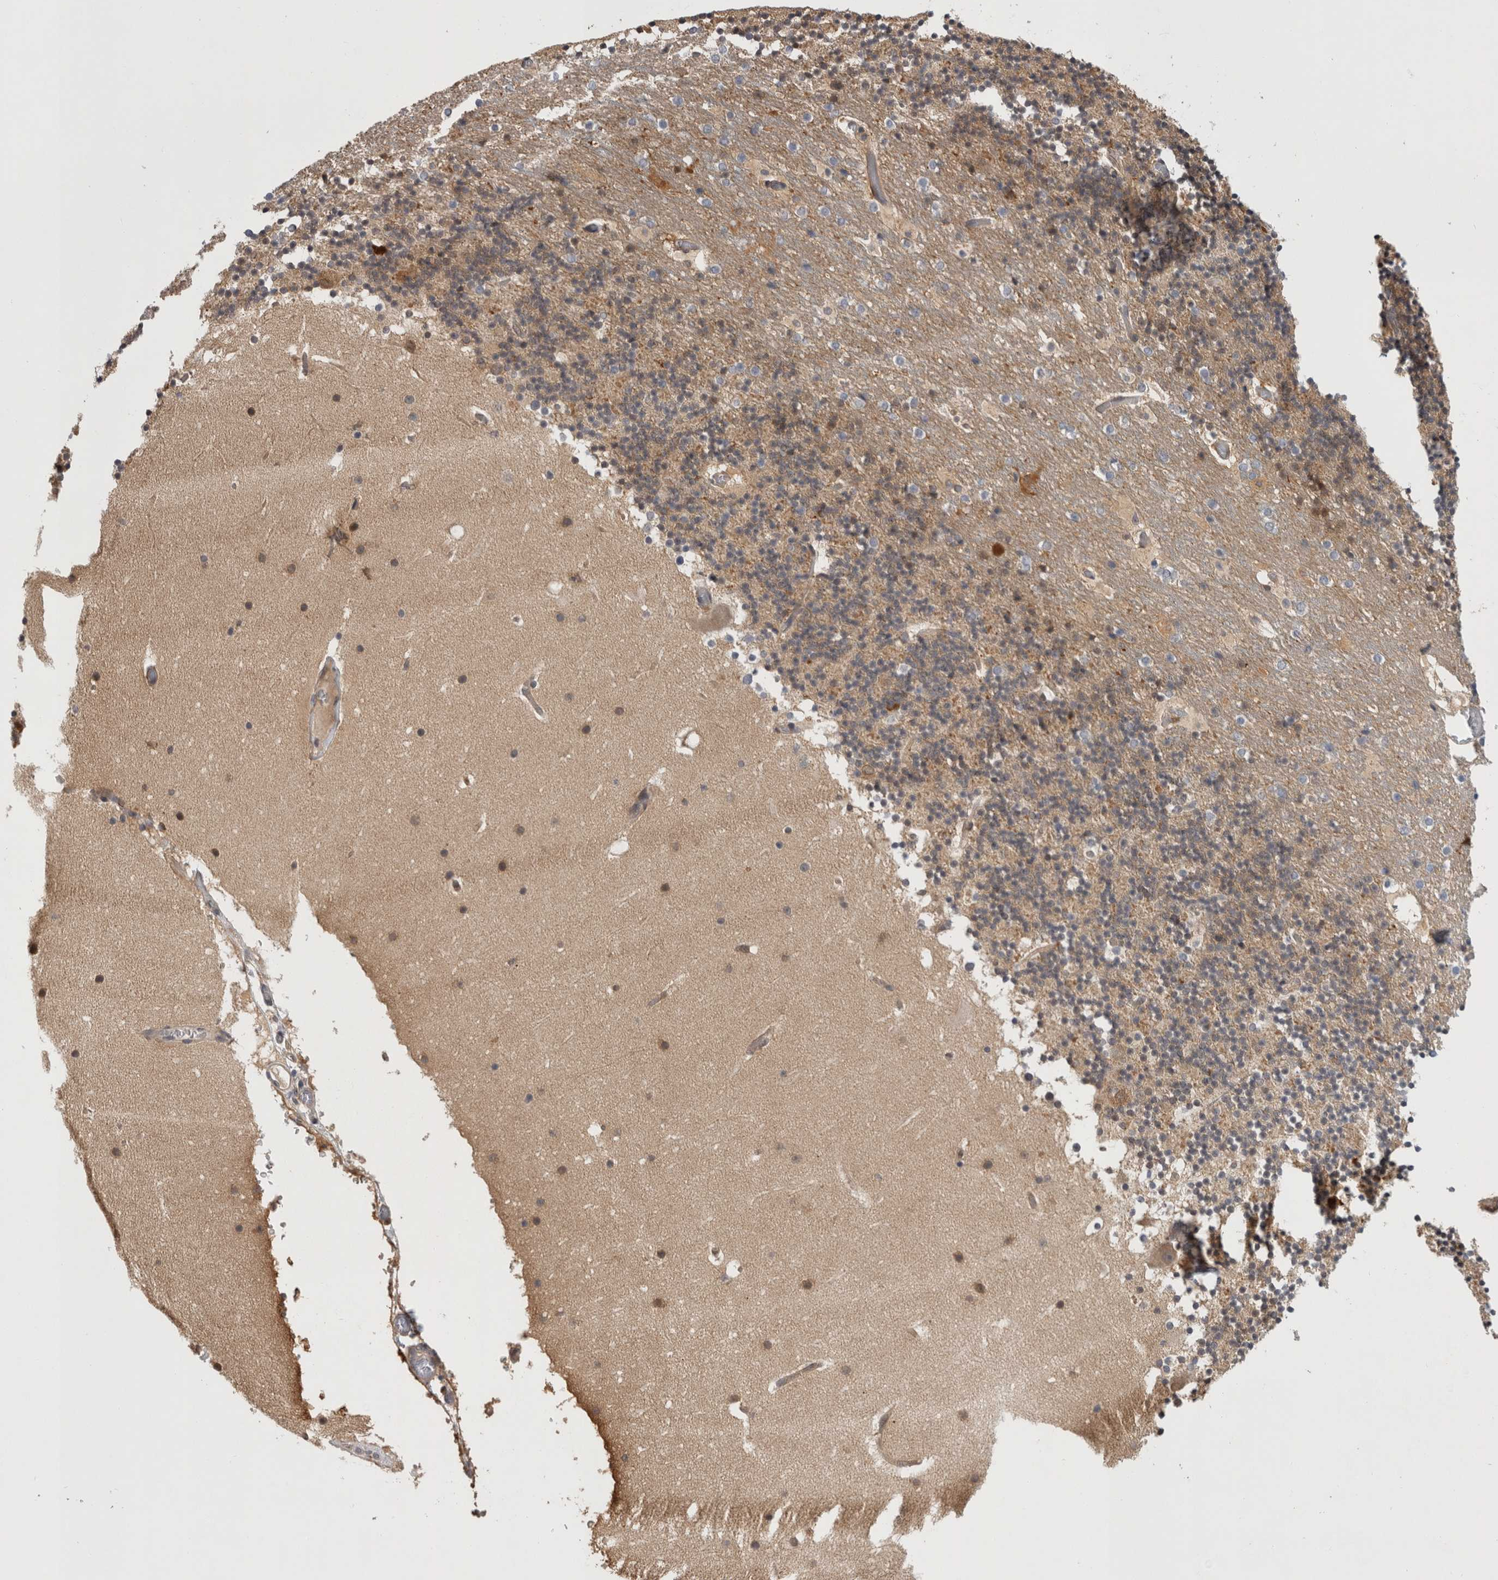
{"staining": {"intensity": "weak", "quantity": "25%-75%", "location": "cytoplasmic/membranous"}, "tissue": "cerebellum", "cell_type": "Cells in granular layer", "image_type": "normal", "snomed": [{"axis": "morphology", "description": "Normal tissue, NOS"}, {"axis": "topography", "description": "Cerebellum"}], "caption": "This is an image of immunohistochemistry (IHC) staining of unremarkable cerebellum, which shows weak expression in the cytoplasmic/membranous of cells in granular layer.", "gene": "ASTN2", "patient": {"sex": "male", "age": 57}}